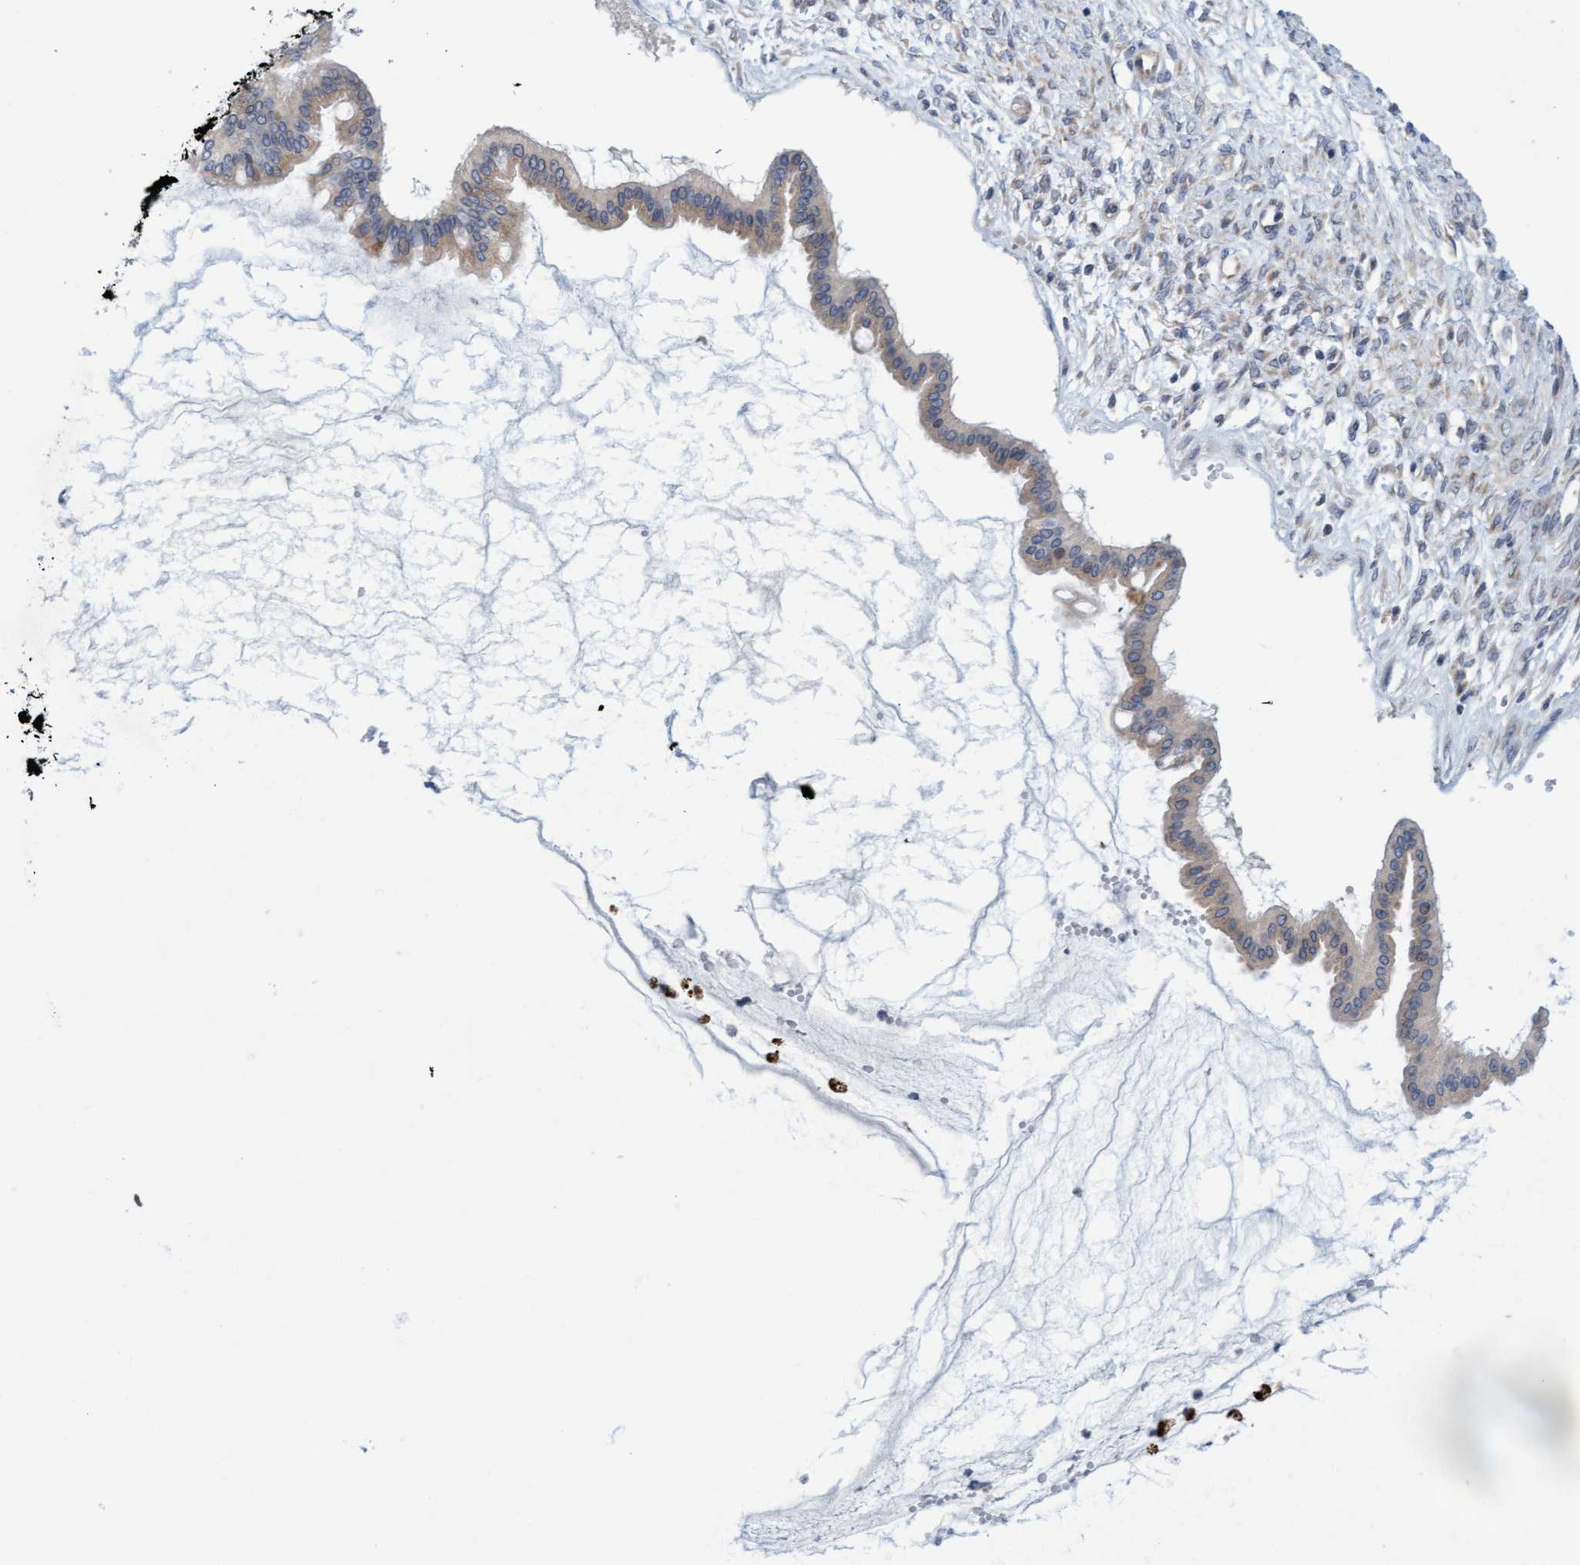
{"staining": {"intensity": "weak", "quantity": "<25%", "location": "cytoplasmic/membranous"}, "tissue": "ovarian cancer", "cell_type": "Tumor cells", "image_type": "cancer", "snomed": [{"axis": "morphology", "description": "Cystadenocarcinoma, mucinous, NOS"}, {"axis": "topography", "description": "Ovary"}], "caption": "Immunohistochemistry (IHC) micrograph of neoplastic tissue: human ovarian mucinous cystadenocarcinoma stained with DAB reveals no significant protein staining in tumor cells.", "gene": "SLC28A3", "patient": {"sex": "female", "age": 73}}